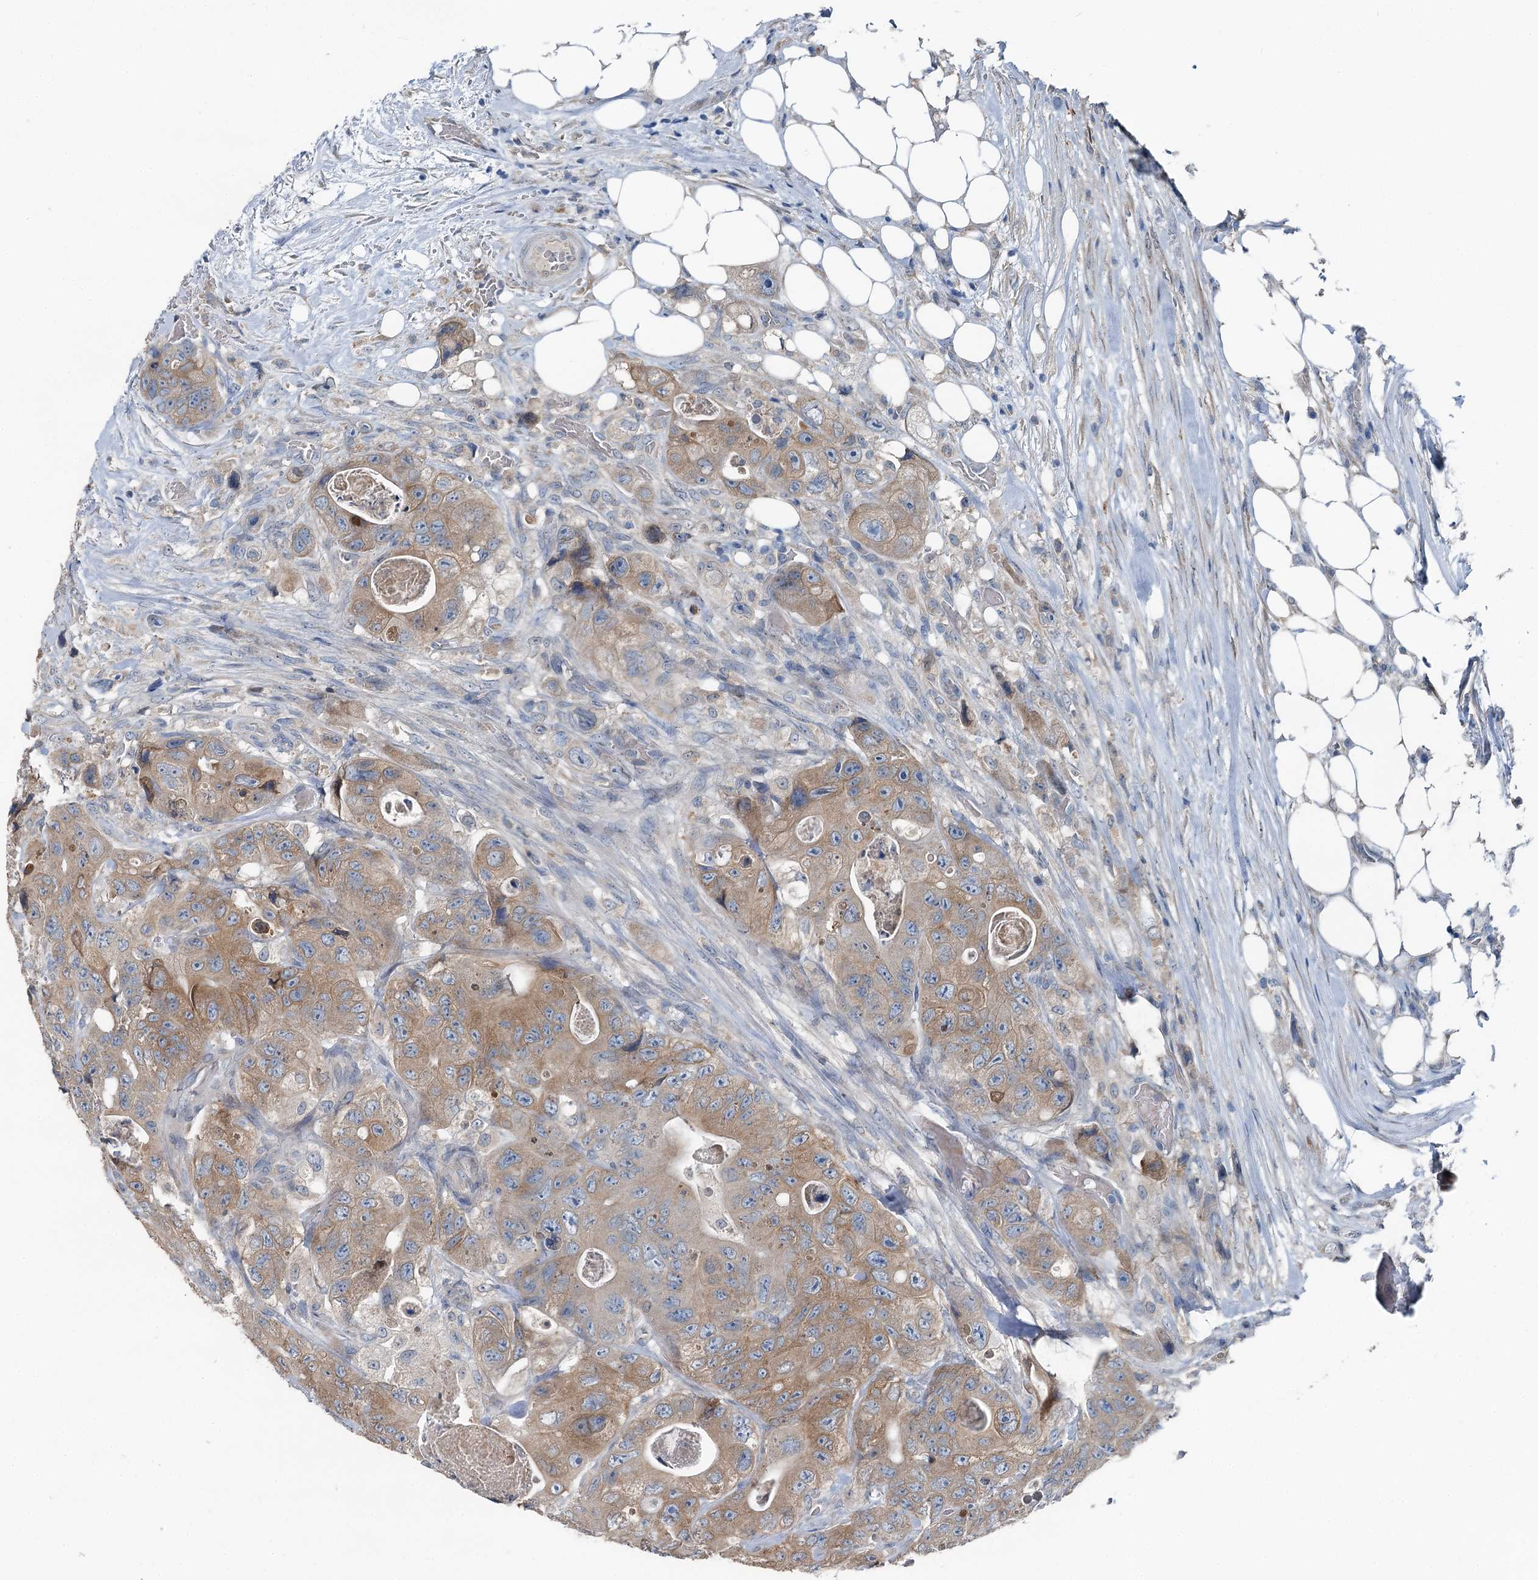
{"staining": {"intensity": "moderate", "quantity": ">75%", "location": "cytoplasmic/membranous"}, "tissue": "colorectal cancer", "cell_type": "Tumor cells", "image_type": "cancer", "snomed": [{"axis": "morphology", "description": "Adenocarcinoma, NOS"}, {"axis": "topography", "description": "Colon"}], "caption": "A photomicrograph of human adenocarcinoma (colorectal) stained for a protein demonstrates moderate cytoplasmic/membranous brown staining in tumor cells.", "gene": "C6orf120", "patient": {"sex": "female", "age": 46}}